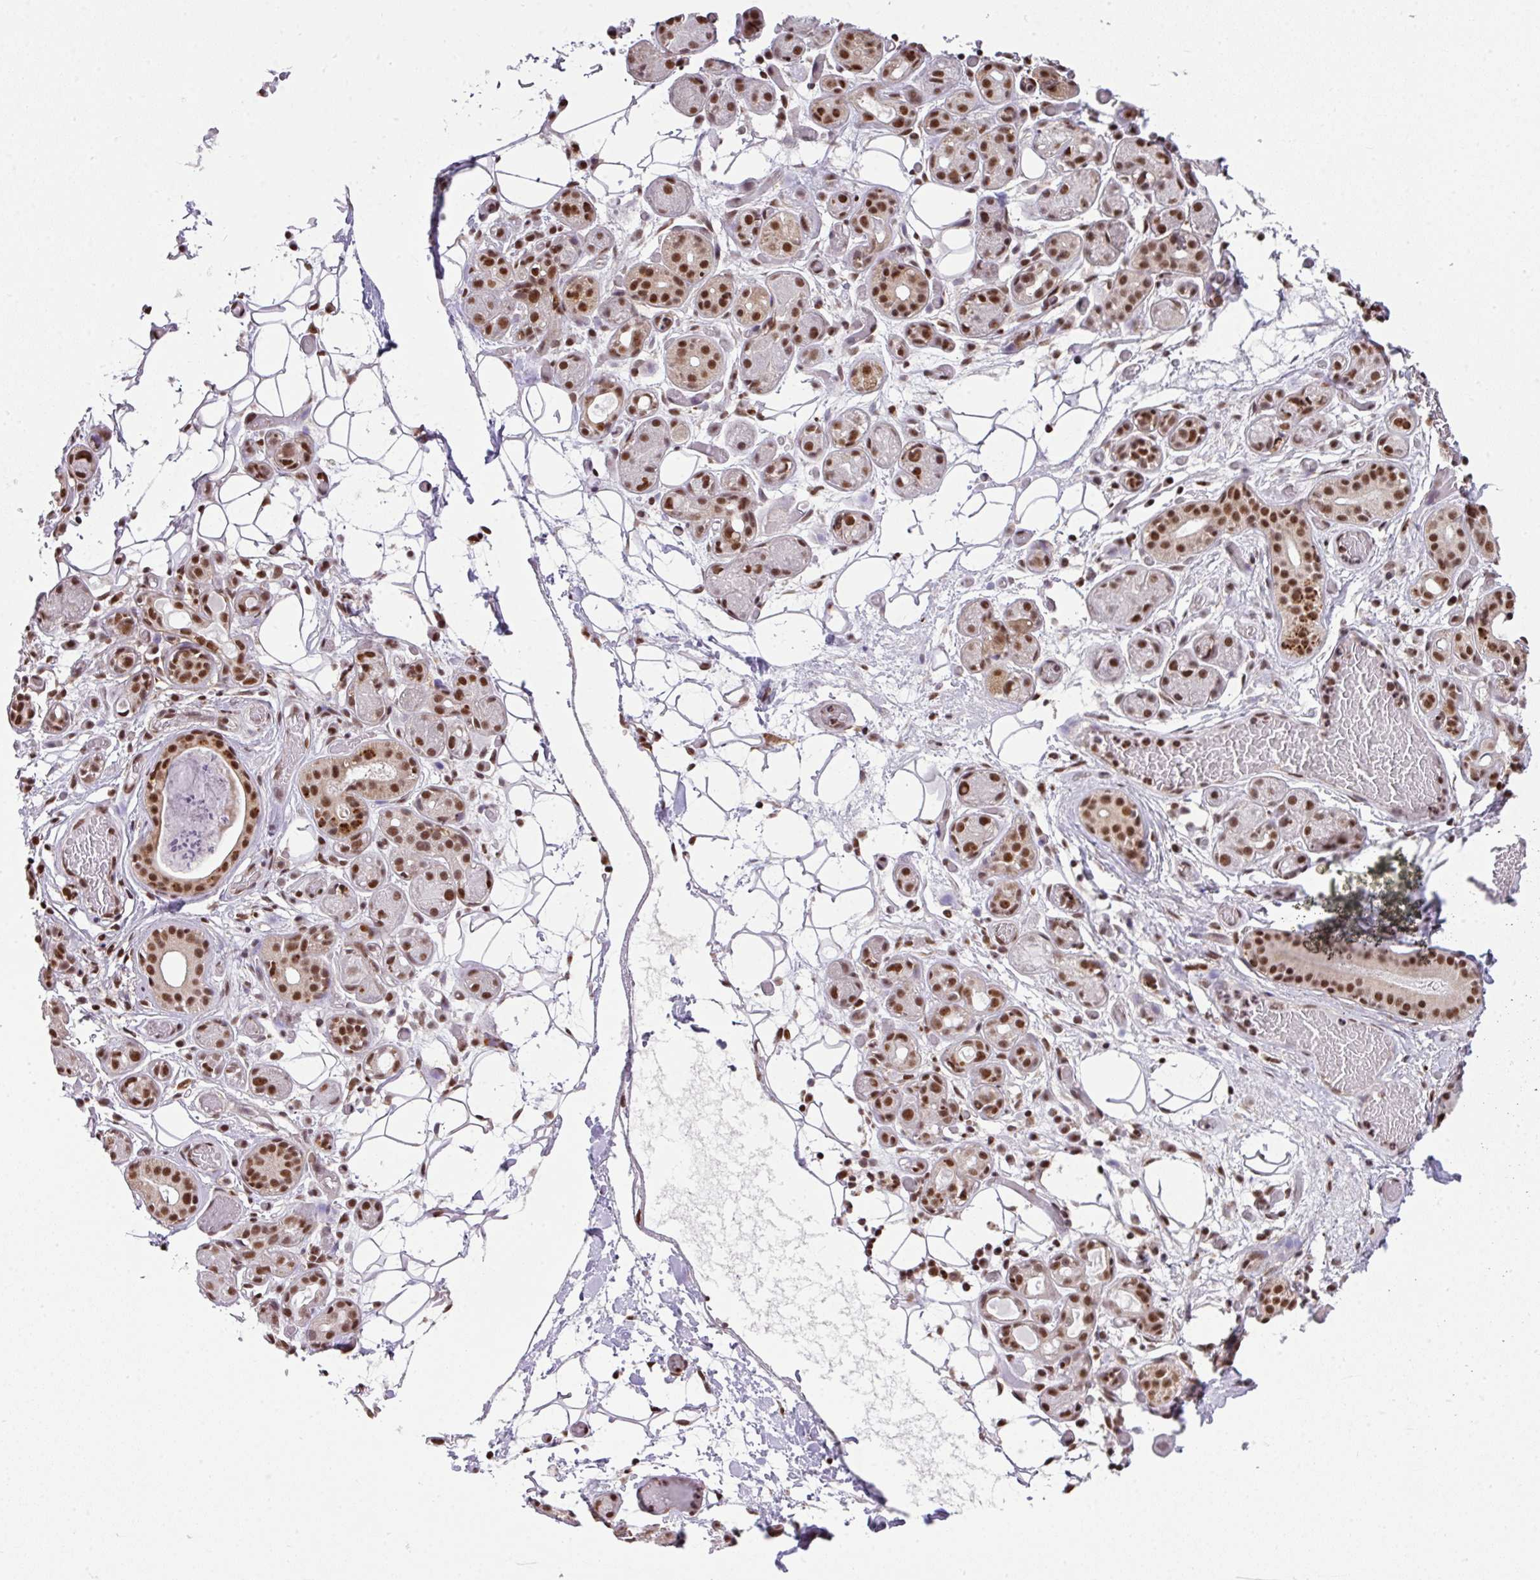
{"staining": {"intensity": "strong", "quantity": "25%-75%", "location": "nuclear"}, "tissue": "salivary gland", "cell_type": "Glandular cells", "image_type": "normal", "snomed": [{"axis": "morphology", "description": "Normal tissue, NOS"}, {"axis": "topography", "description": "Salivary gland"}], "caption": "IHC histopathology image of unremarkable salivary gland: human salivary gland stained using immunohistochemistry (IHC) demonstrates high levels of strong protein expression localized specifically in the nuclear of glandular cells, appearing as a nuclear brown color.", "gene": "PLK1", "patient": {"sex": "male", "age": 82}}